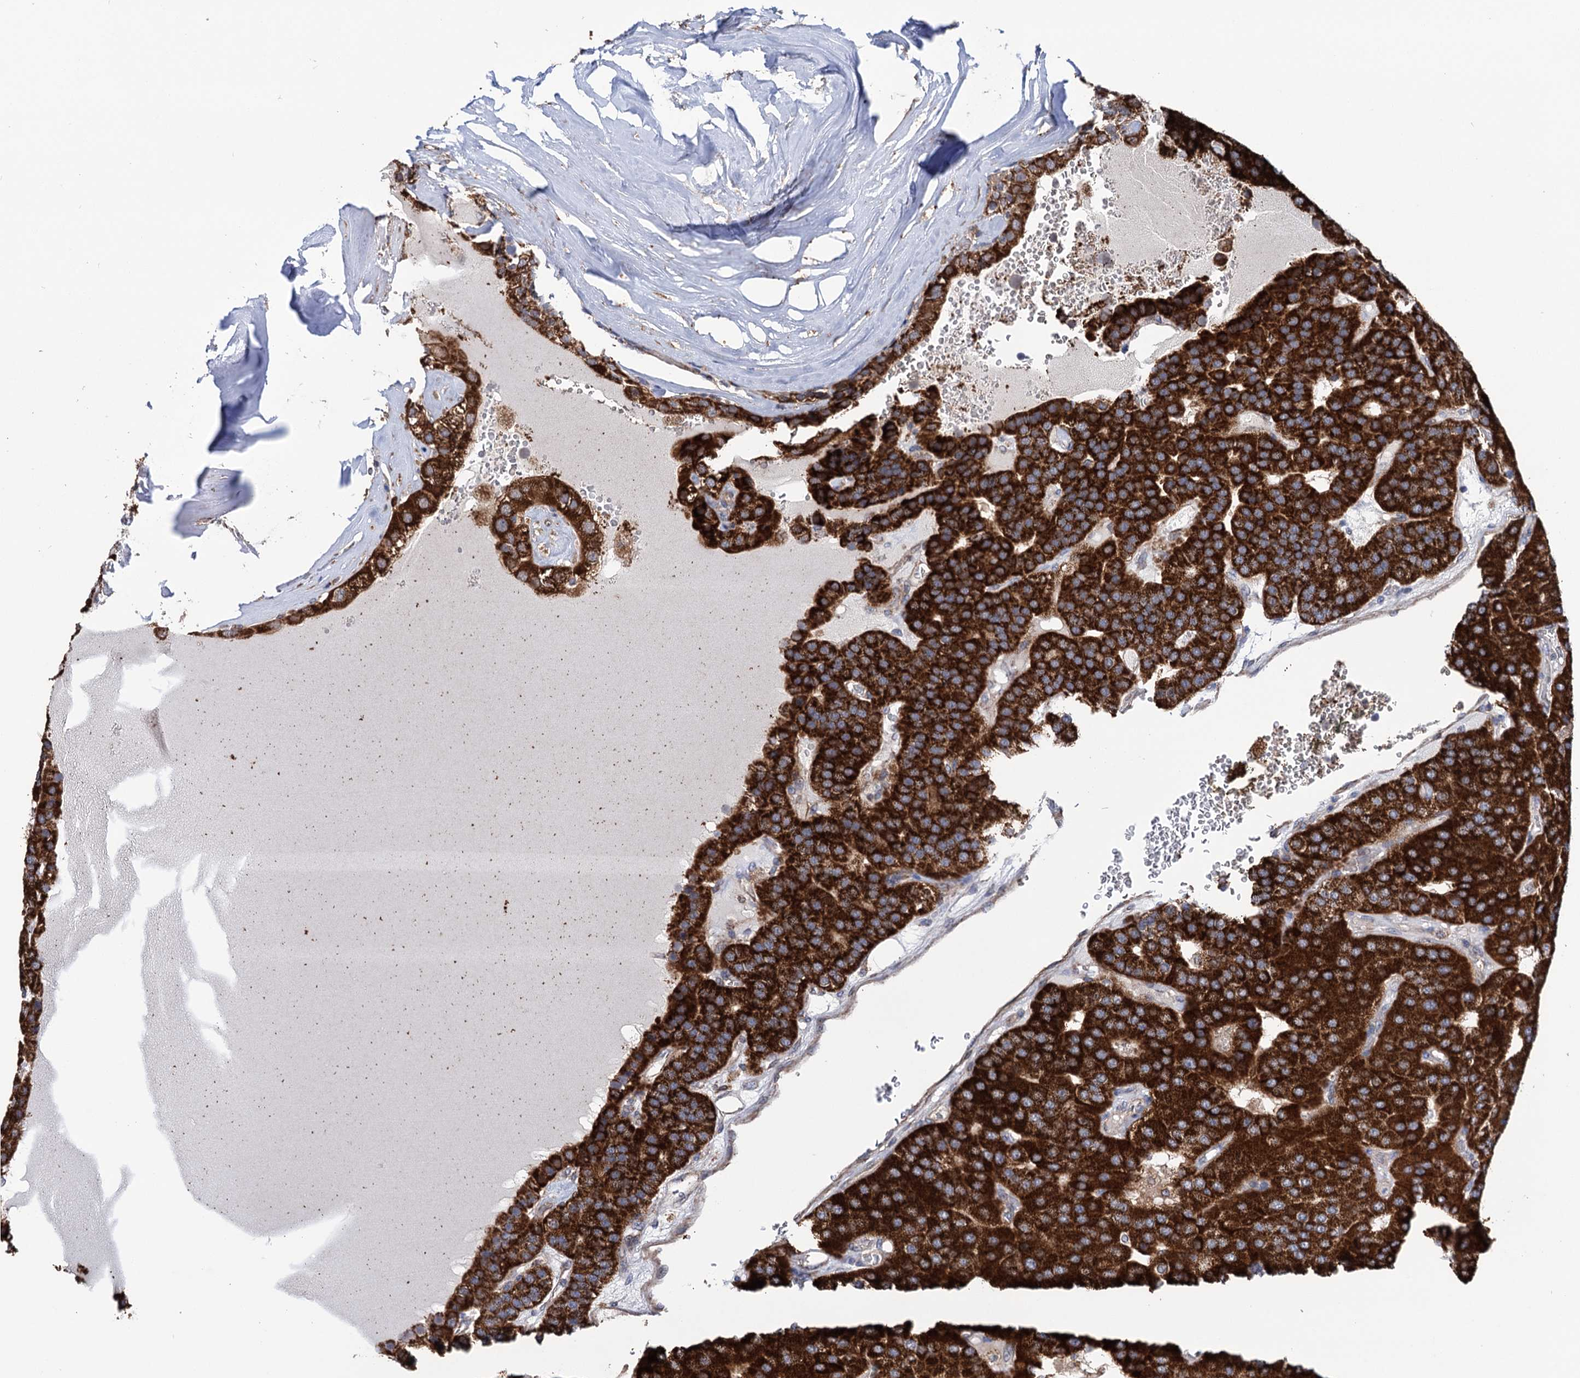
{"staining": {"intensity": "strong", "quantity": ">75%", "location": "cytoplasmic/membranous"}, "tissue": "parathyroid gland", "cell_type": "Glandular cells", "image_type": "normal", "snomed": [{"axis": "morphology", "description": "Normal tissue, NOS"}, {"axis": "morphology", "description": "Adenoma, NOS"}, {"axis": "topography", "description": "Parathyroid gland"}], "caption": "Parathyroid gland stained with DAB (3,3'-diaminobenzidine) immunohistochemistry exhibits high levels of strong cytoplasmic/membranous positivity in about >75% of glandular cells.", "gene": "SUCLA2", "patient": {"sex": "female", "age": 86}}